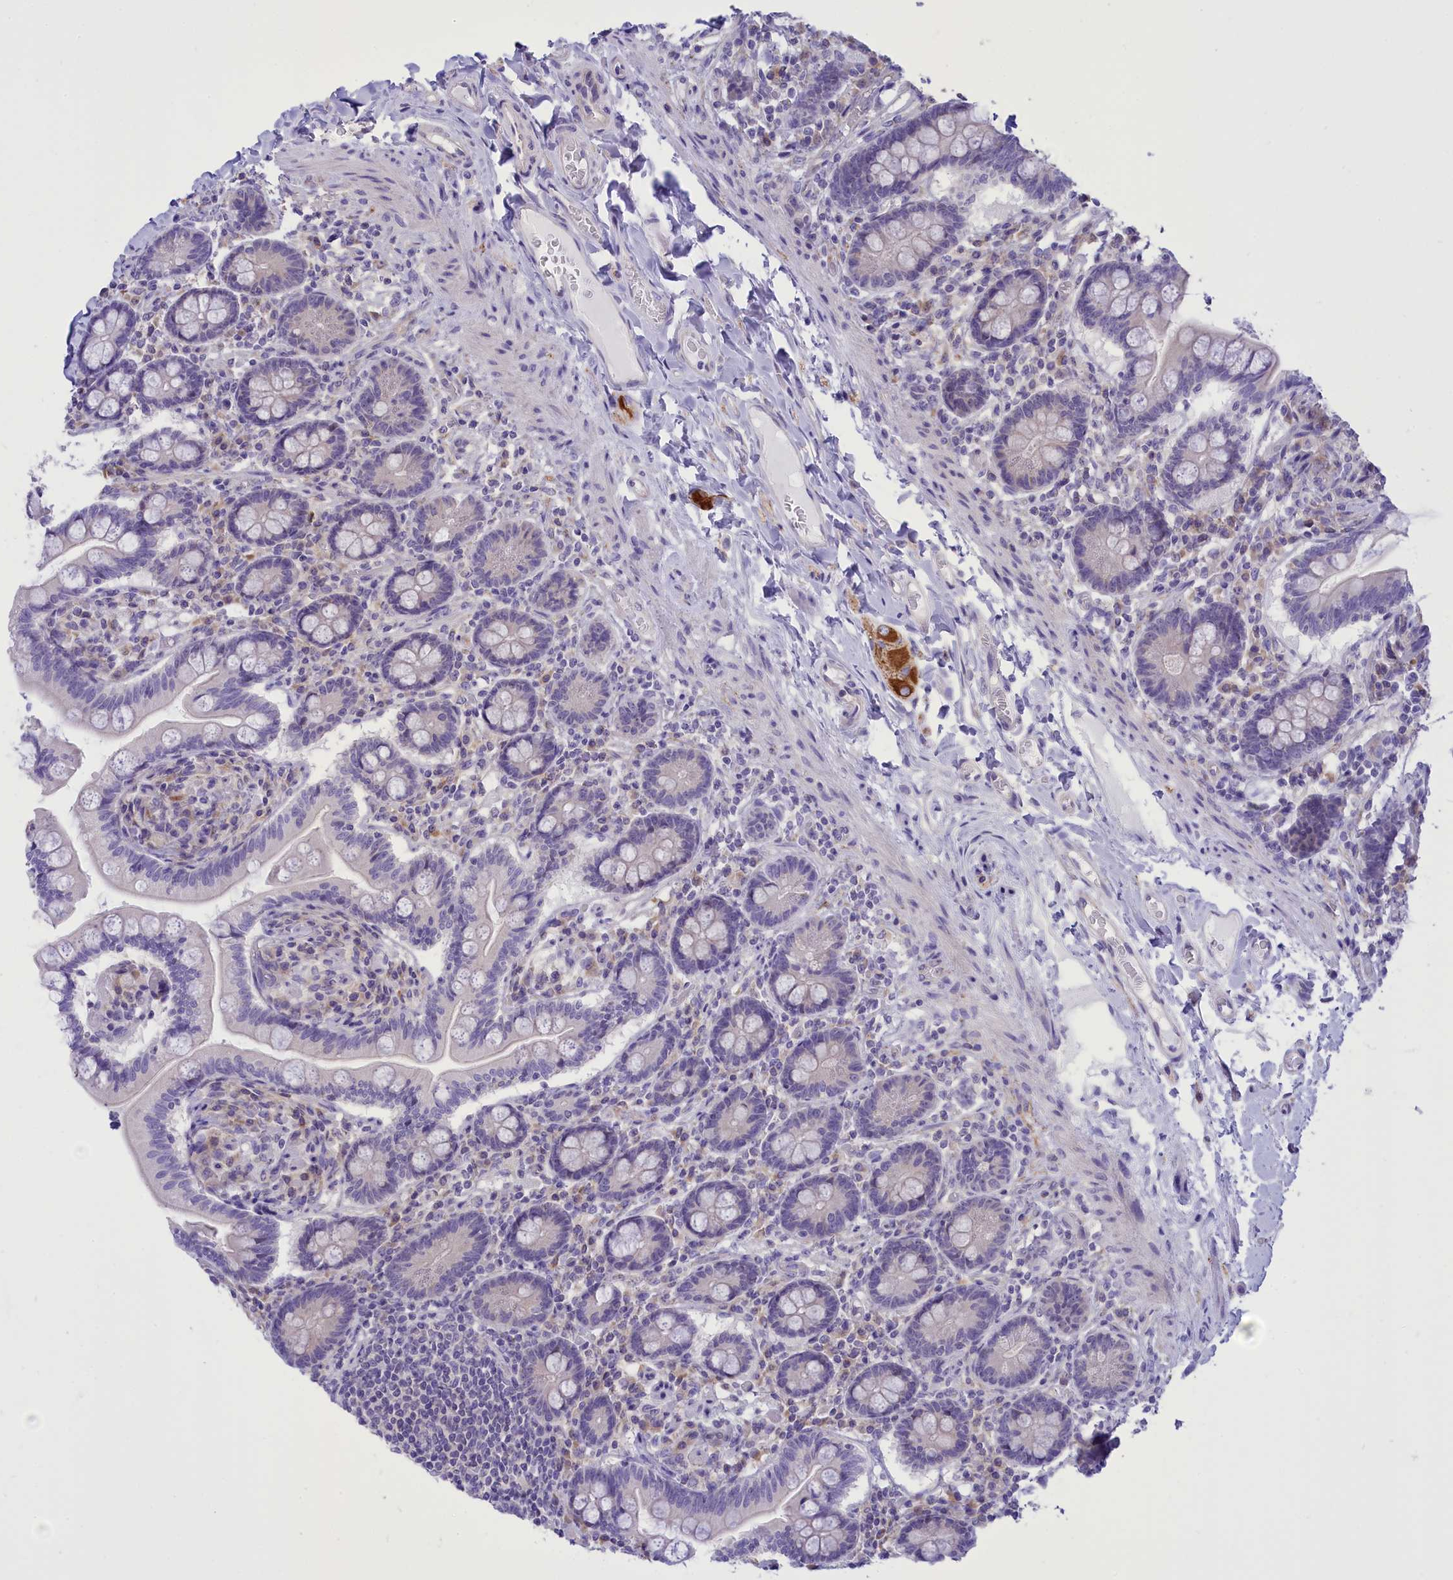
{"staining": {"intensity": "negative", "quantity": "none", "location": "none"}, "tissue": "small intestine", "cell_type": "Glandular cells", "image_type": "normal", "snomed": [{"axis": "morphology", "description": "Normal tissue, NOS"}, {"axis": "topography", "description": "Small intestine"}], "caption": "Immunohistochemistry (IHC) of unremarkable human small intestine shows no expression in glandular cells.", "gene": "DCAF16", "patient": {"sex": "female", "age": 64}}